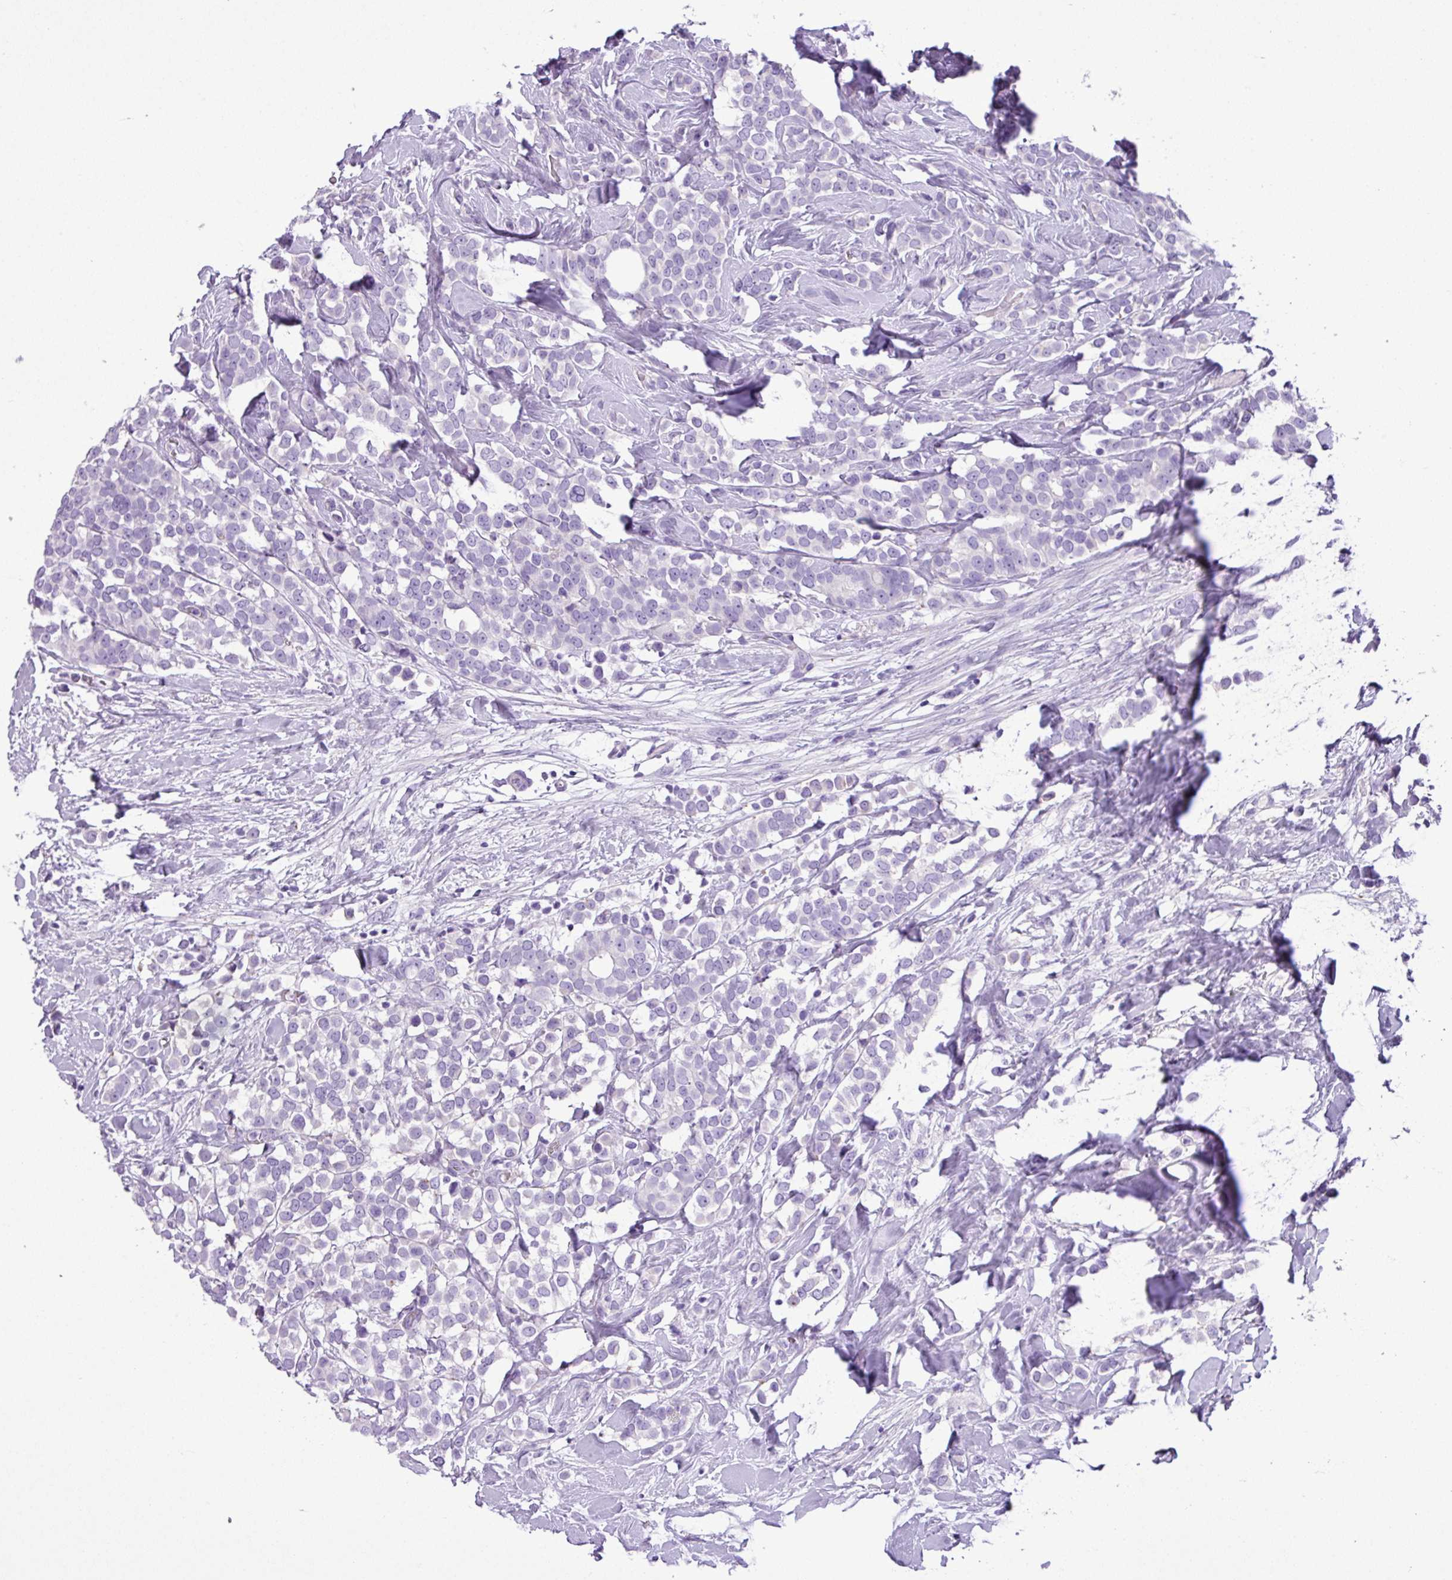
{"staining": {"intensity": "negative", "quantity": "none", "location": "none"}, "tissue": "breast cancer", "cell_type": "Tumor cells", "image_type": "cancer", "snomed": [{"axis": "morphology", "description": "Duct carcinoma"}, {"axis": "topography", "description": "Breast"}], "caption": "High magnification brightfield microscopy of breast cancer stained with DAB (brown) and counterstained with hematoxylin (blue): tumor cells show no significant expression. The staining was performed using DAB to visualize the protein expression in brown, while the nuclei were stained in blue with hematoxylin (Magnification: 20x).", "gene": "ZNF334", "patient": {"sex": "female", "age": 80}}